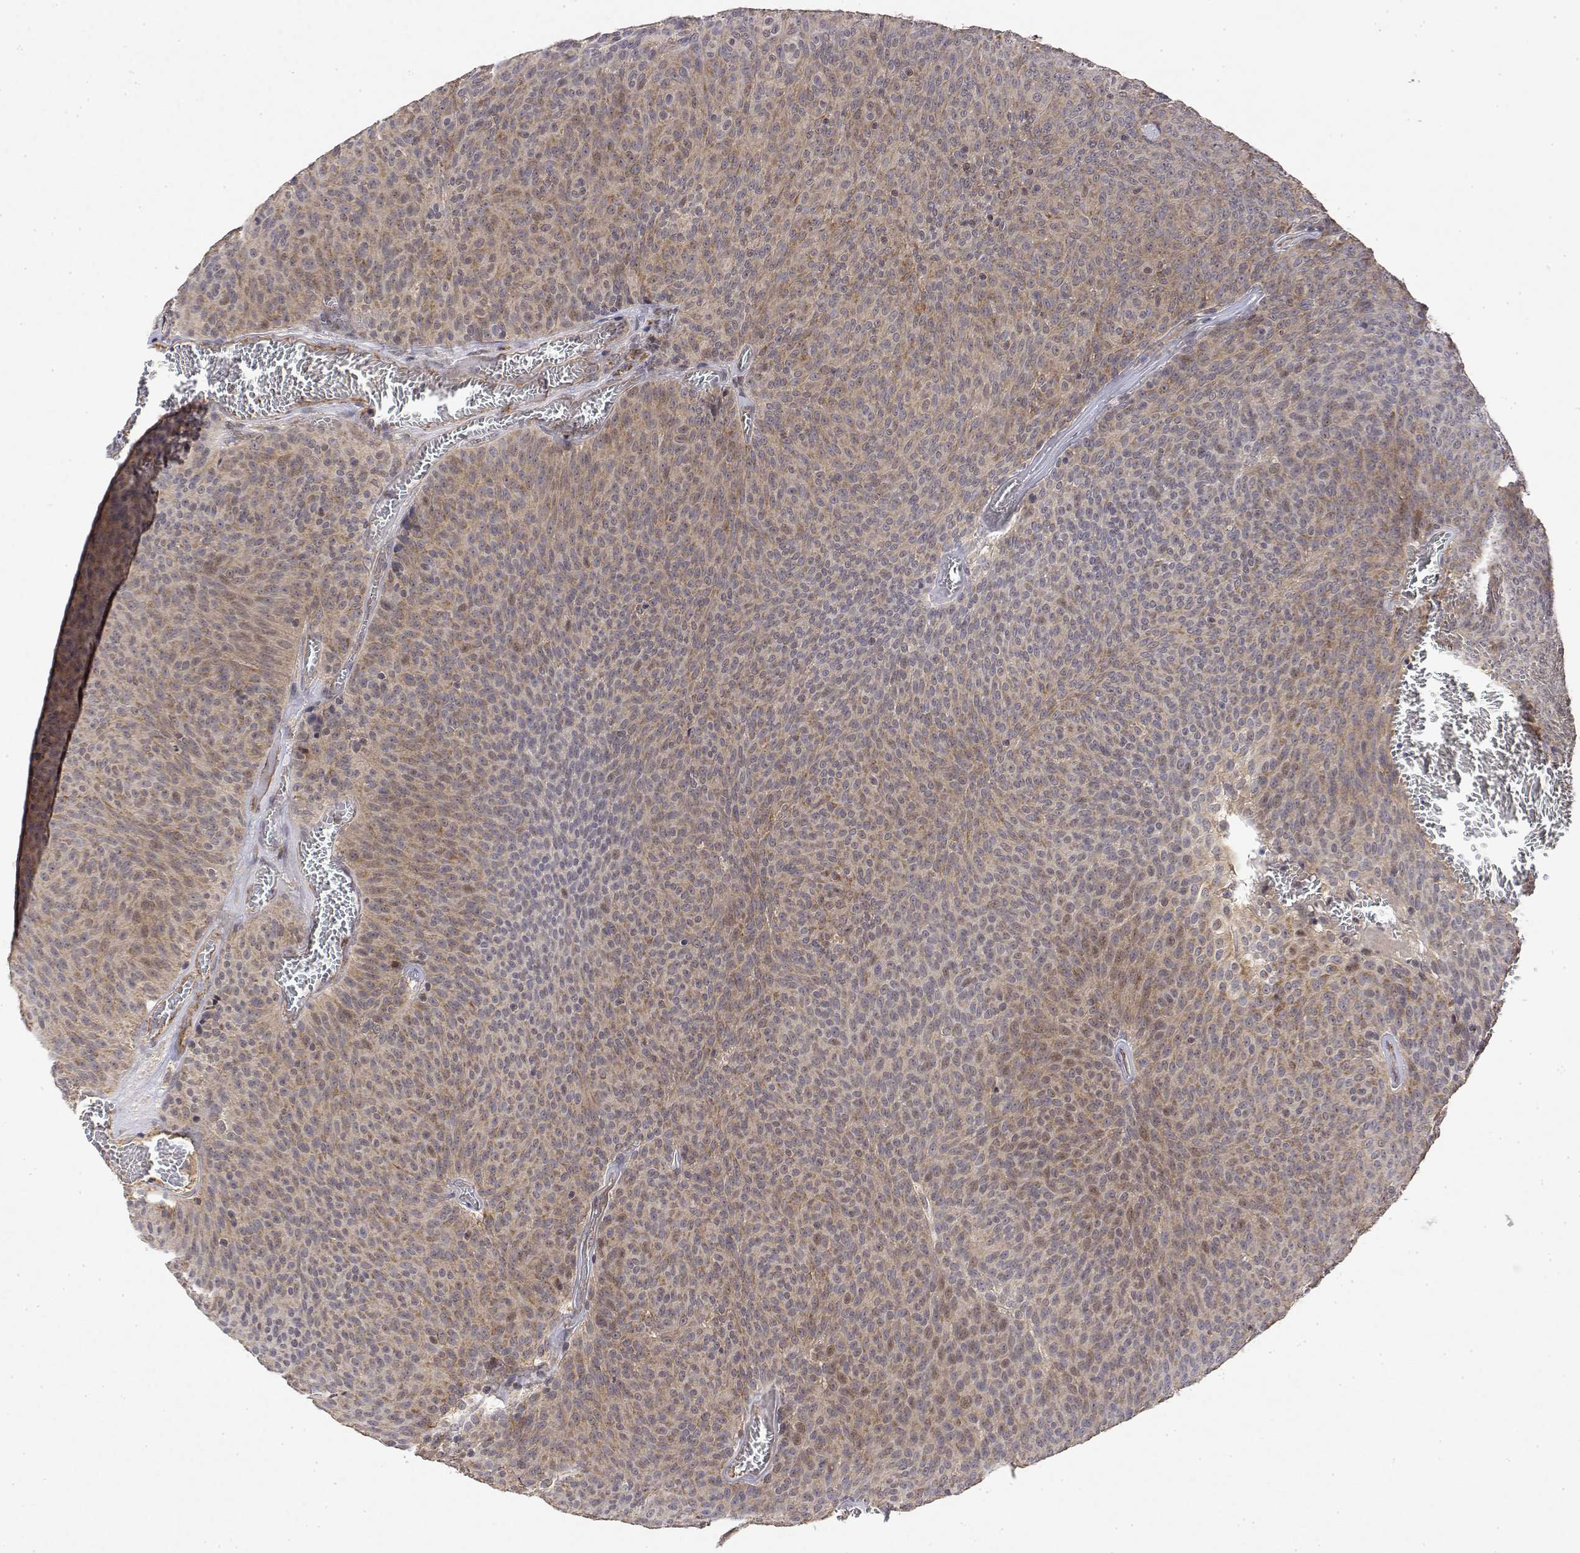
{"staining": {"intensity": "weak", "quantity": "25%-75%", "location": "cytoplasmic/membranous,nuclear"}, "tissue": "urothelial cancer", "cell_type": "Tumor cells", "image_type": "cancer", "snomed": [{"axis": "morphology", "description": "Urothelial carcinoma, Low grade"}, {"axis": "topography", "description": "Urinary bladder"}], "caption": "Immunohistochemistry staining of urothelial cancer, which displays low levels of weak cytoplasmic/membranous and nuclear positivity in approximately 25%-75% of tumor cells indicating weak cytoplasmic/membranous and nuclear protein staining. The staining was performed using DAB (brown) for protein detection and nuclei were counterstained in hematoxylin (blue).", "gene": "GADD45GIP1", "patient": {"sex": "male", "age": 77}}